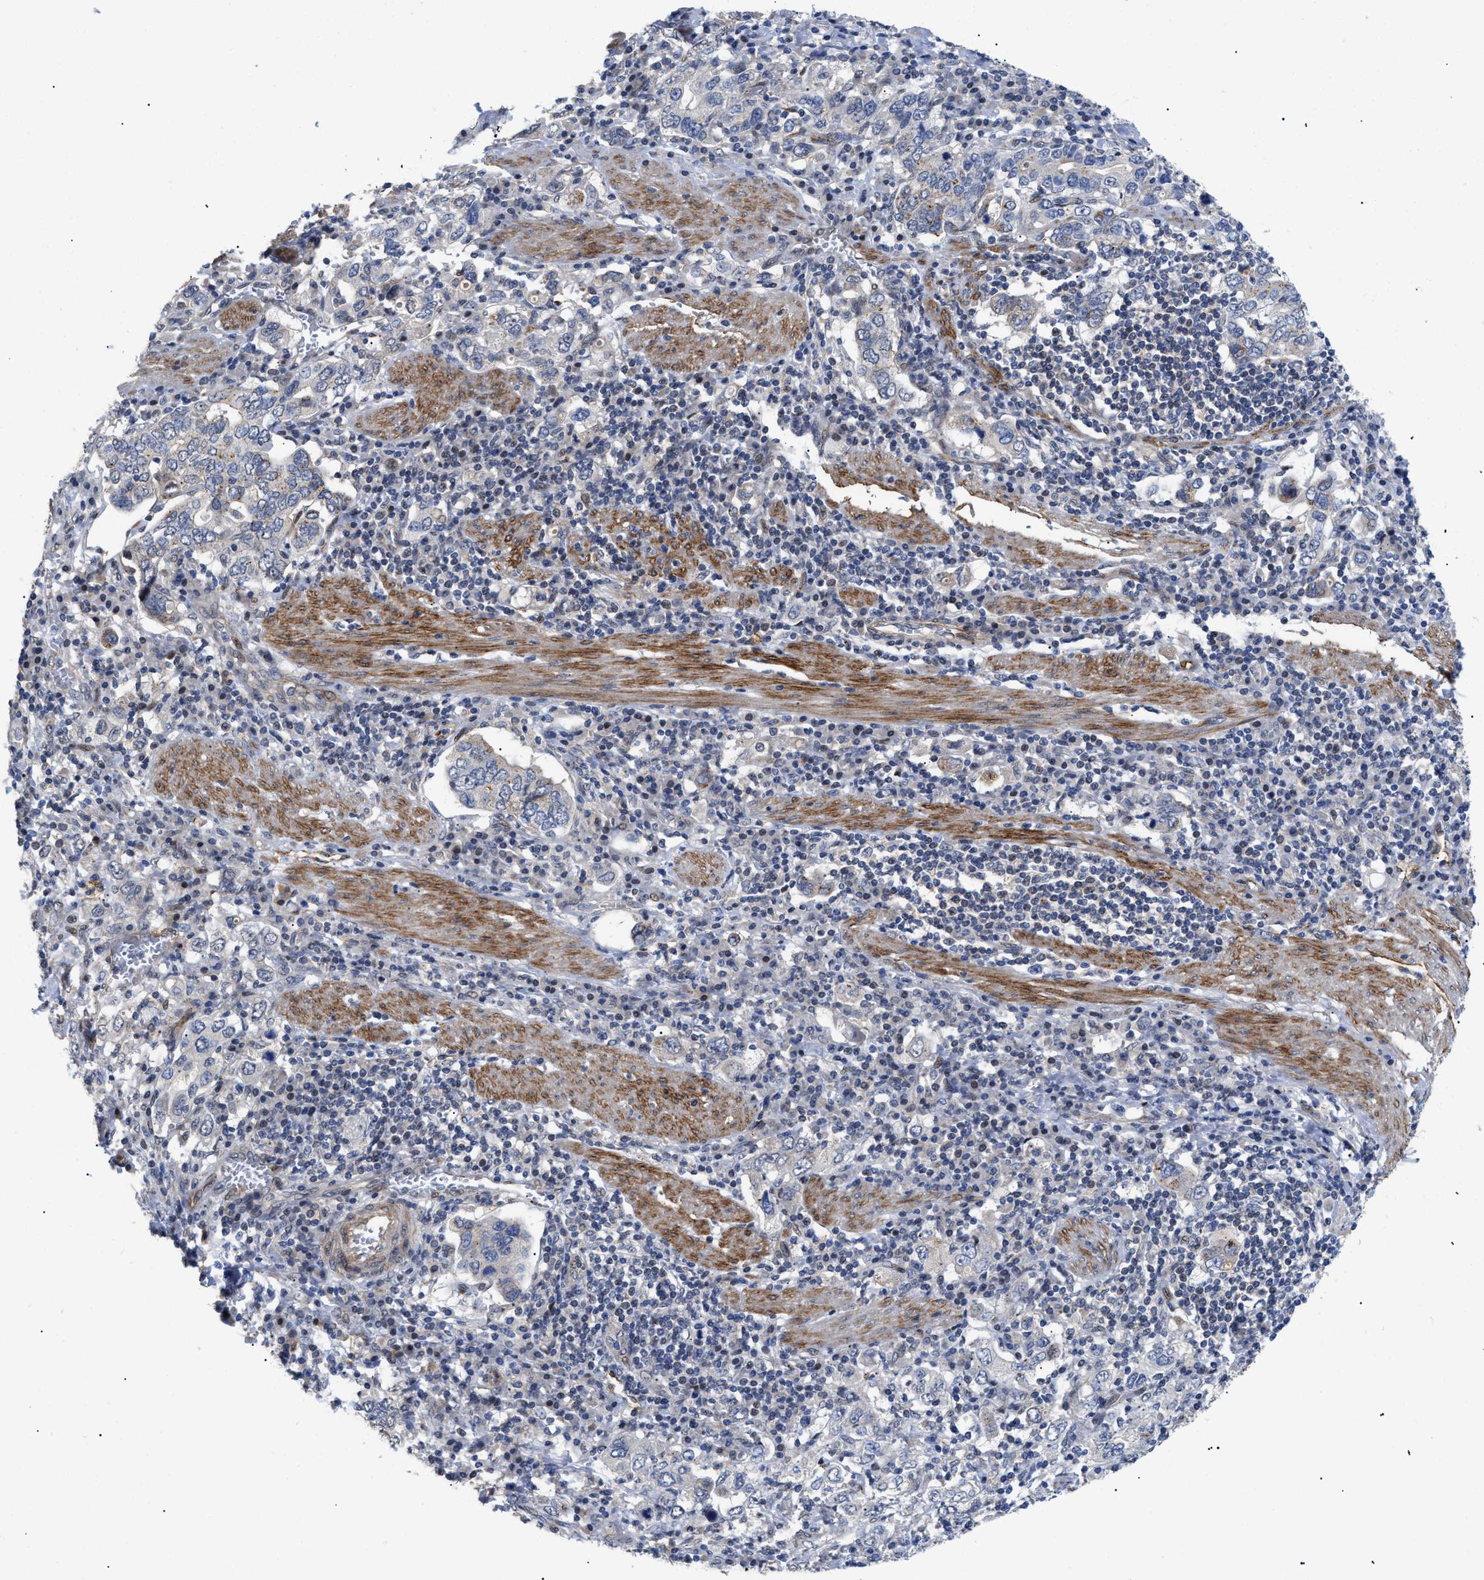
{"staining": {"intensity": "weak", "quantity": "<25%", "location": "cytoplasmic/membranous"}, "tissue": "stomach cancer", "cell_type": "Tumor cells", "image_type": "cancer", "snomed": [{"axis": "morphology", "description": "Adenocarcinoma, NOS"}, {"axis": "topography", "description": "Stomach, upper"}], "caption": "A micrograph of human stomach cancer is negative for staining in tumor cells.", "gene": "SFXN5", "patient": {"sex": "male", "age": 62}}